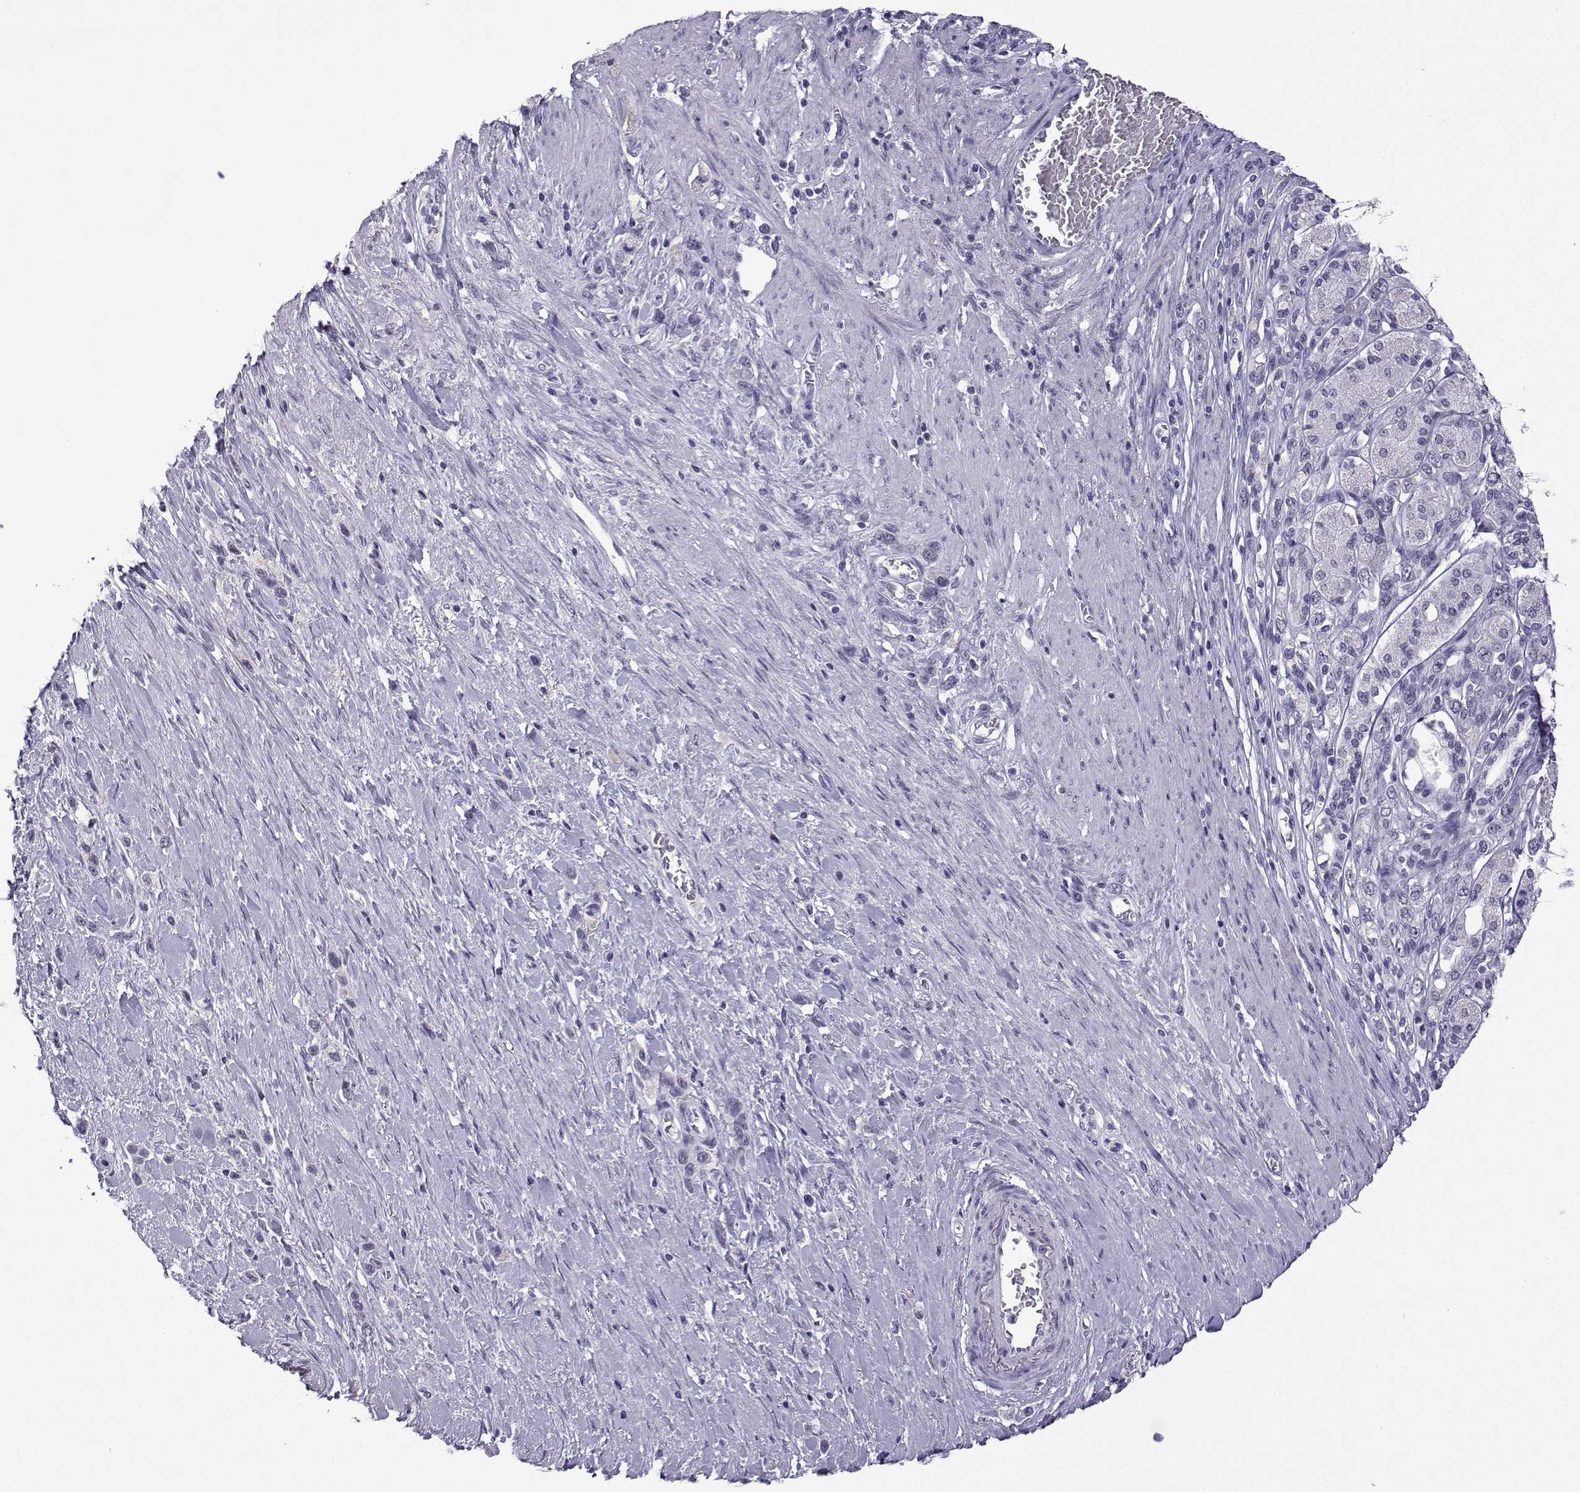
{"staining": {"intensity": "negative", "quantity": "none", "location": "none"}, "tissue": "stomach cancer", "cell_type": "Tumor cells", "image_type": "cancer", "snomed": [{"axis": "morphology", "description": "Normal tissue, NOS"}, {"axis": "morphology", "description": "Adenocarcinoma, NOS"}, {"axis": "morphology", "description": "Adenocarcinoma, High grade"}, {"axis": "topography", "description": "Stomach, upper"}, {"axis": "topography", "description": "Stomach"}], "caption": "IHC histopathology image of high-grade adenocarcinoma (stomach) stained for a protein (brown), which reveals no staining in tumor cells.", "gene": "MRGBP", "patient": {"sex": "female", "age": 65}}